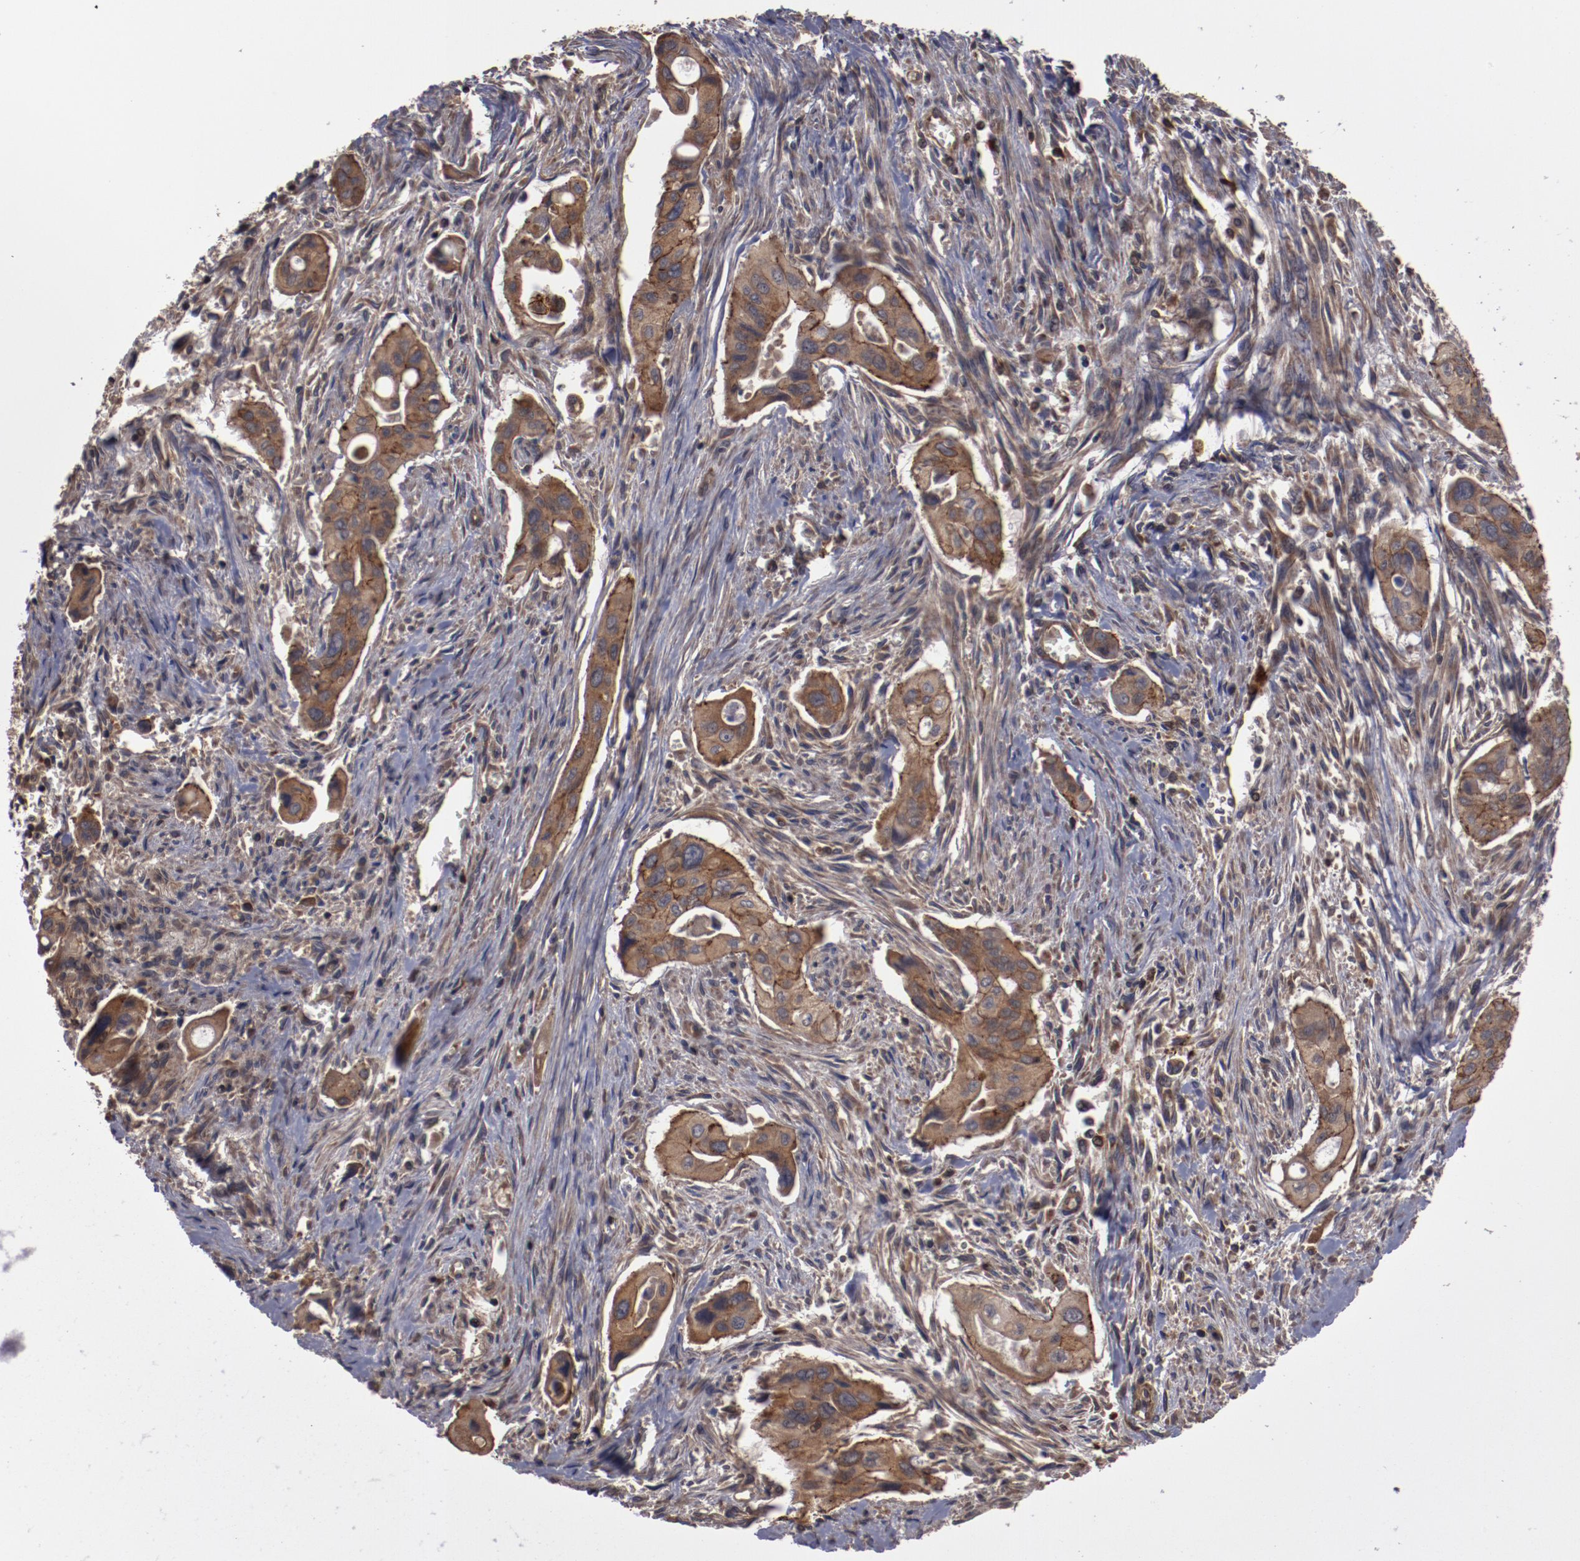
{"staining": {"intensity": "moderate", "quantity": ">75%", "location": "cytoplasmic/membranous"}, "tissue": "pancreatic cancer", "cell_type": "Tumor cells", "image_type": "cancer", "snomed": [{"axis": "morphology", "description": "Adenocarcinoma, NOS"}, {"axis": "topography", "description": "Pancreas"}], "caption": "Immunohistochemical staining of human pancreatic adenocarcinoma exhibits medium levels of moderate cytoplasmic/membranous protein staining in about >75% of tumor cells.", "gene": "RPS6KA6", "patient": {"sex": "male", "age": 77}}